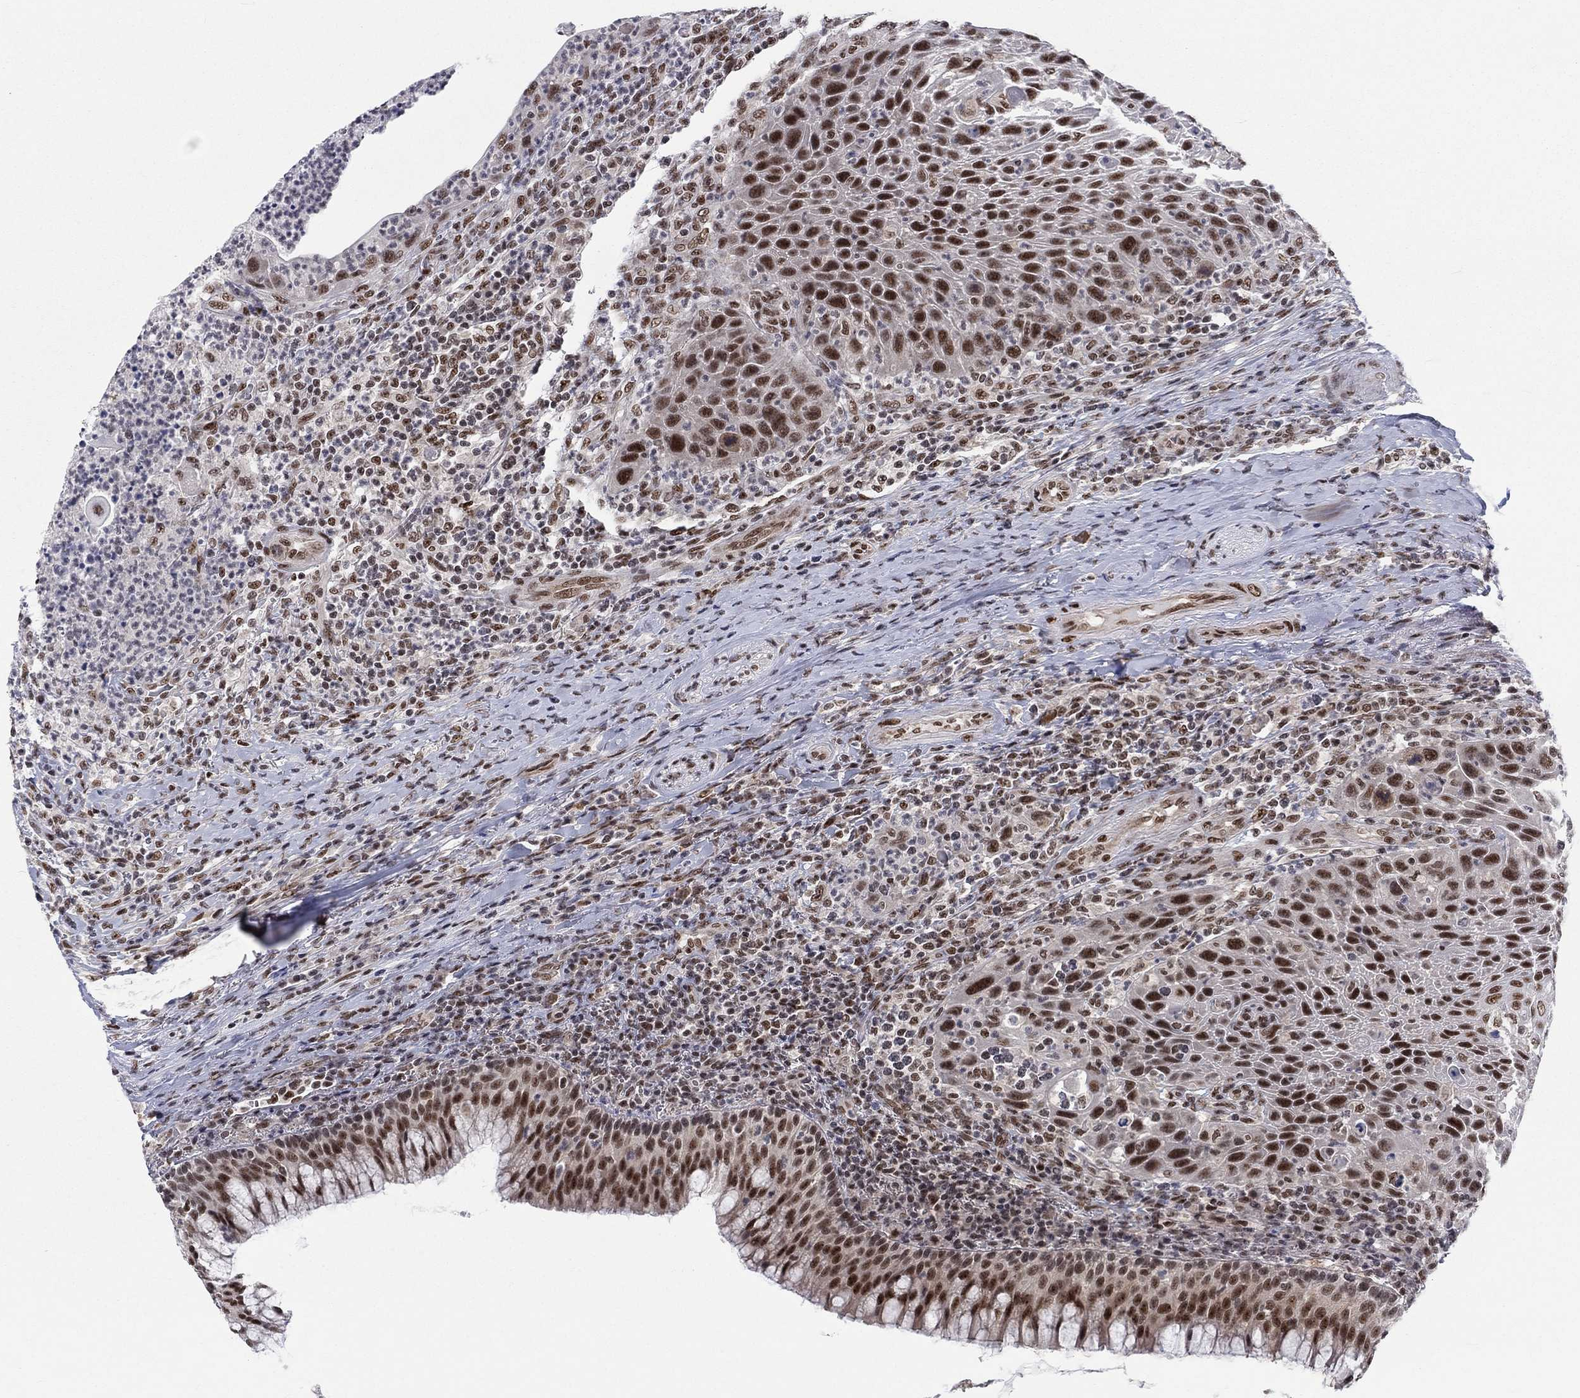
{"staining": {"intensity": "strong", "quantity": ">75%", "location": "nuclear"}, "tissue": "head and neck cancer", "cell_type": "Tumor cells", "image_type": "cancer", "snomed": [{"axis": "morphology", "description": "Squamous cell carcinoma, NOS"}, {"axis": "topography", "description": "Head-Neck"}], "caption": "This micrograph demonstrates immunohistochemistry staining of human squamous cell carcinoma (head and neck), with high strong nuclear expression in about >75% of tumor cells.", "gene": "FYTTD1", "patient": {"sex": "male", "age": 69}}